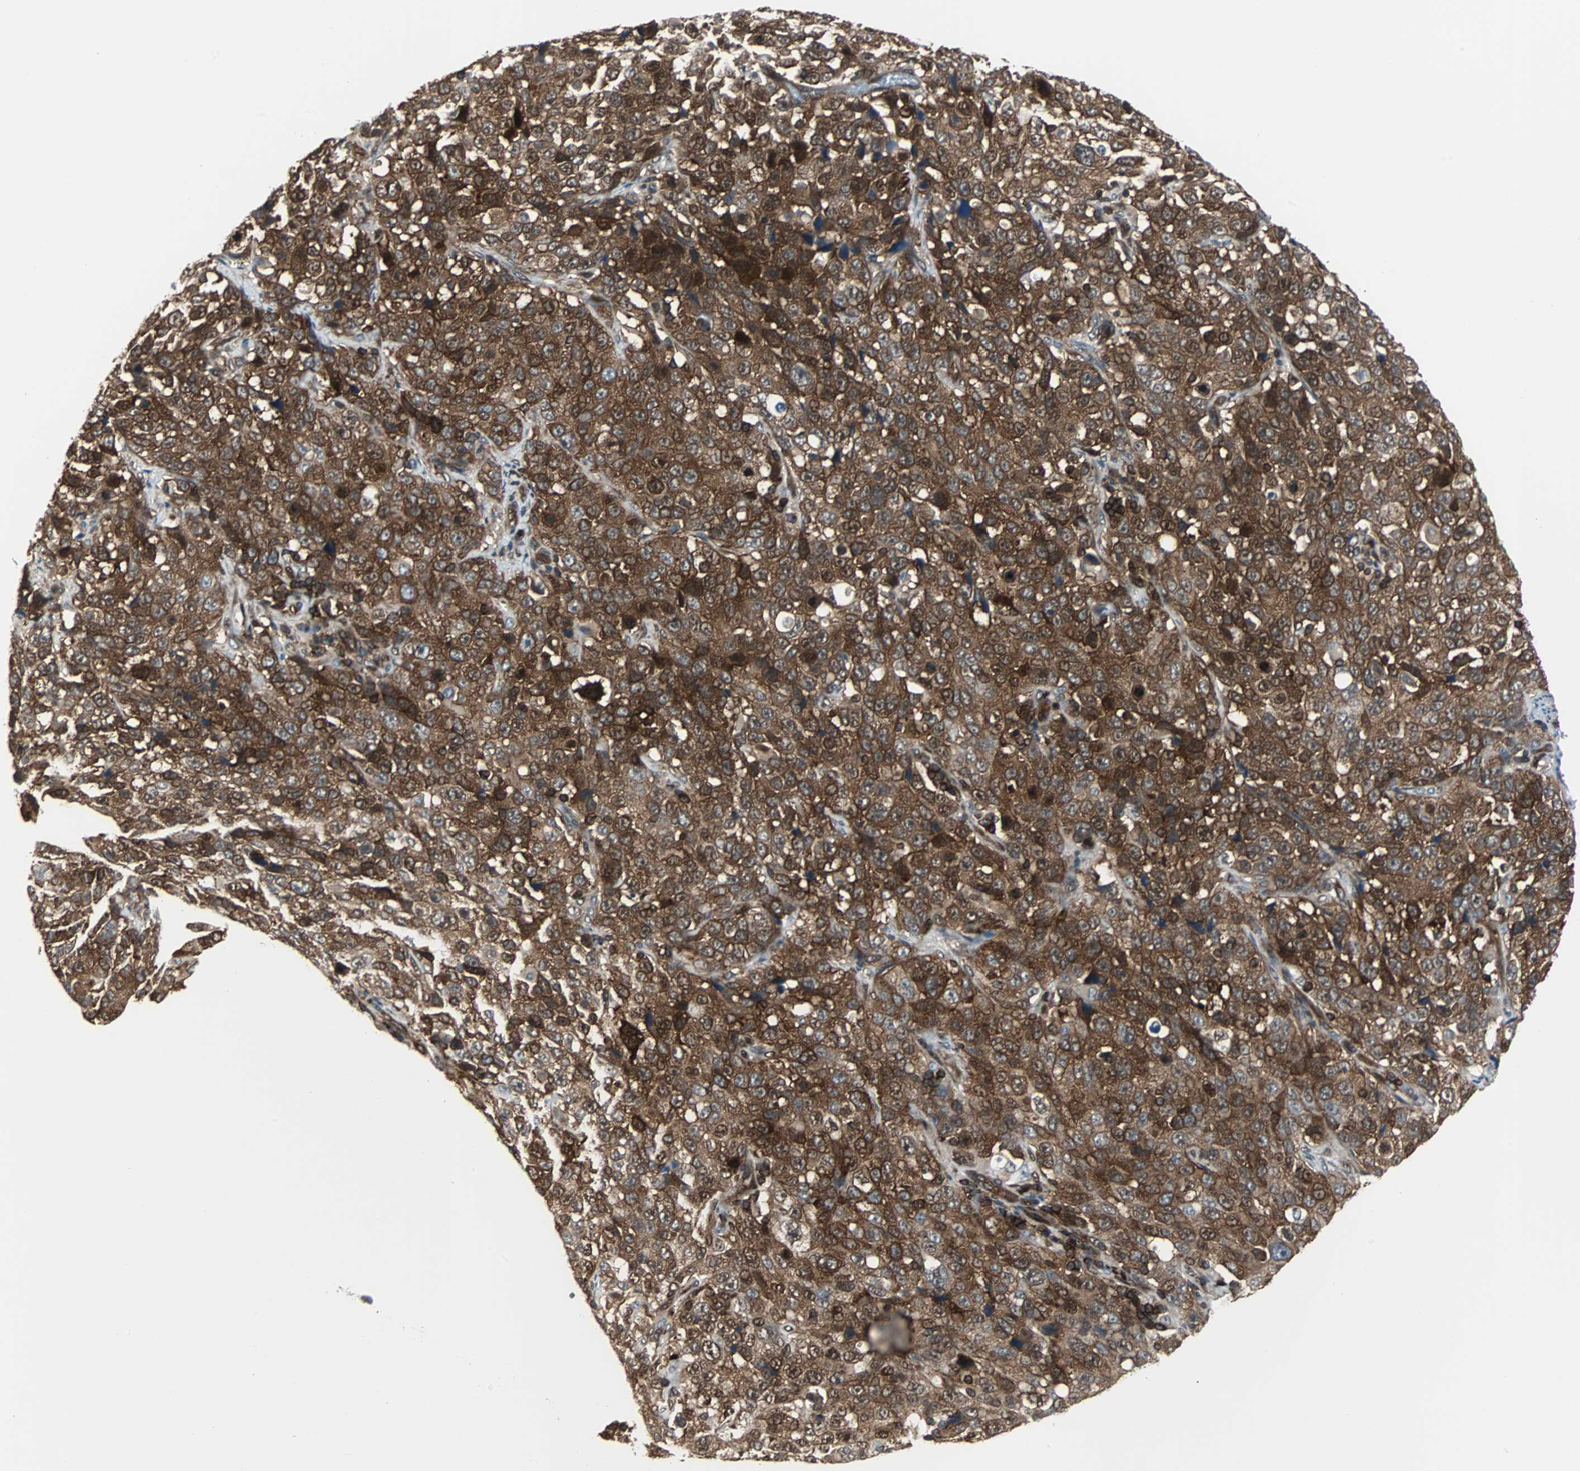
{"staining": {"intensity": "strong", "quantity": ">75%", "location": "cytoplasmic/membranous"}, "tissue": "stomach cancer", "cell_type": "Tumor cells", "image_type": "cancer", "snomed": [{"axis": "morphology", "description": "Normal tissue, NOS"}, {"axis": "morphology", "description": "Adenocarcinoma, NOS"}, {"axis": "topography", "description": "Stomach"}], "caption": "Approximately >75% of tumor cells in human stomach cancer exhibit strong cytoplasmic/membranous protein expression as visualized by brown immunohistochemical staining.", "gene": "RELA", "patient": {"sex": "male", "age": 48}}